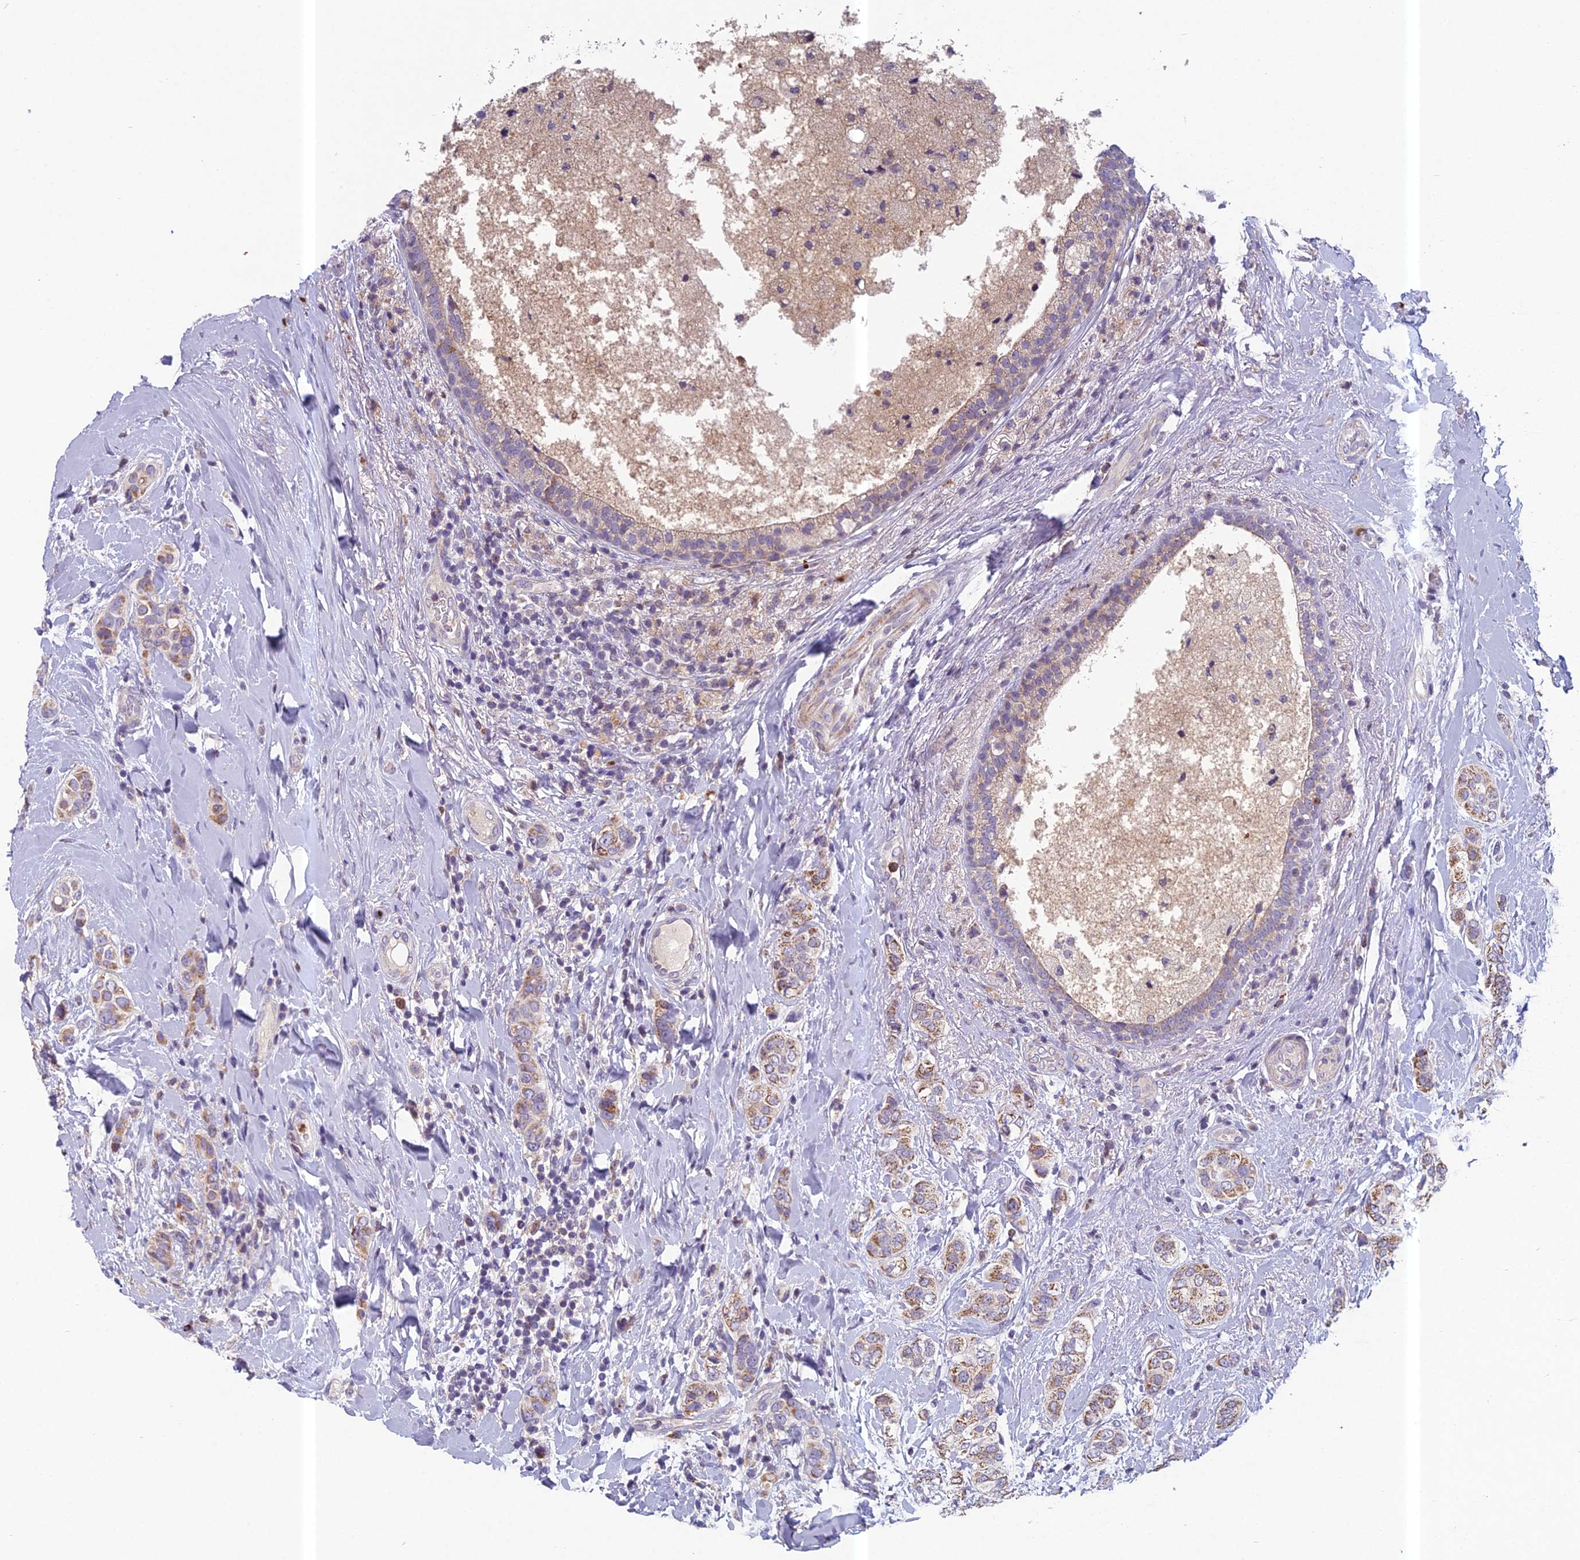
{"staining": {"intensity": "moderate", "quantity": "25%-75%", "location": "cytoplasmic/membranous"}, "tissue": "breast cancer", "cell_type": "Tumor cells", "image_type": "cancer", "snomed": [{"axis": "morphology", "description": "Lobular carcinoma"}, {"axis": "topography", "description": "Breast"}], "caption": "The immunohistochemical stain shows moderate cytoplasmic/membranous staining in tumor cells of lobular carcinoma (breast) tissue.", "gene": "ENSG00000188897", "patient": {"sex": "female", "age": 51}}